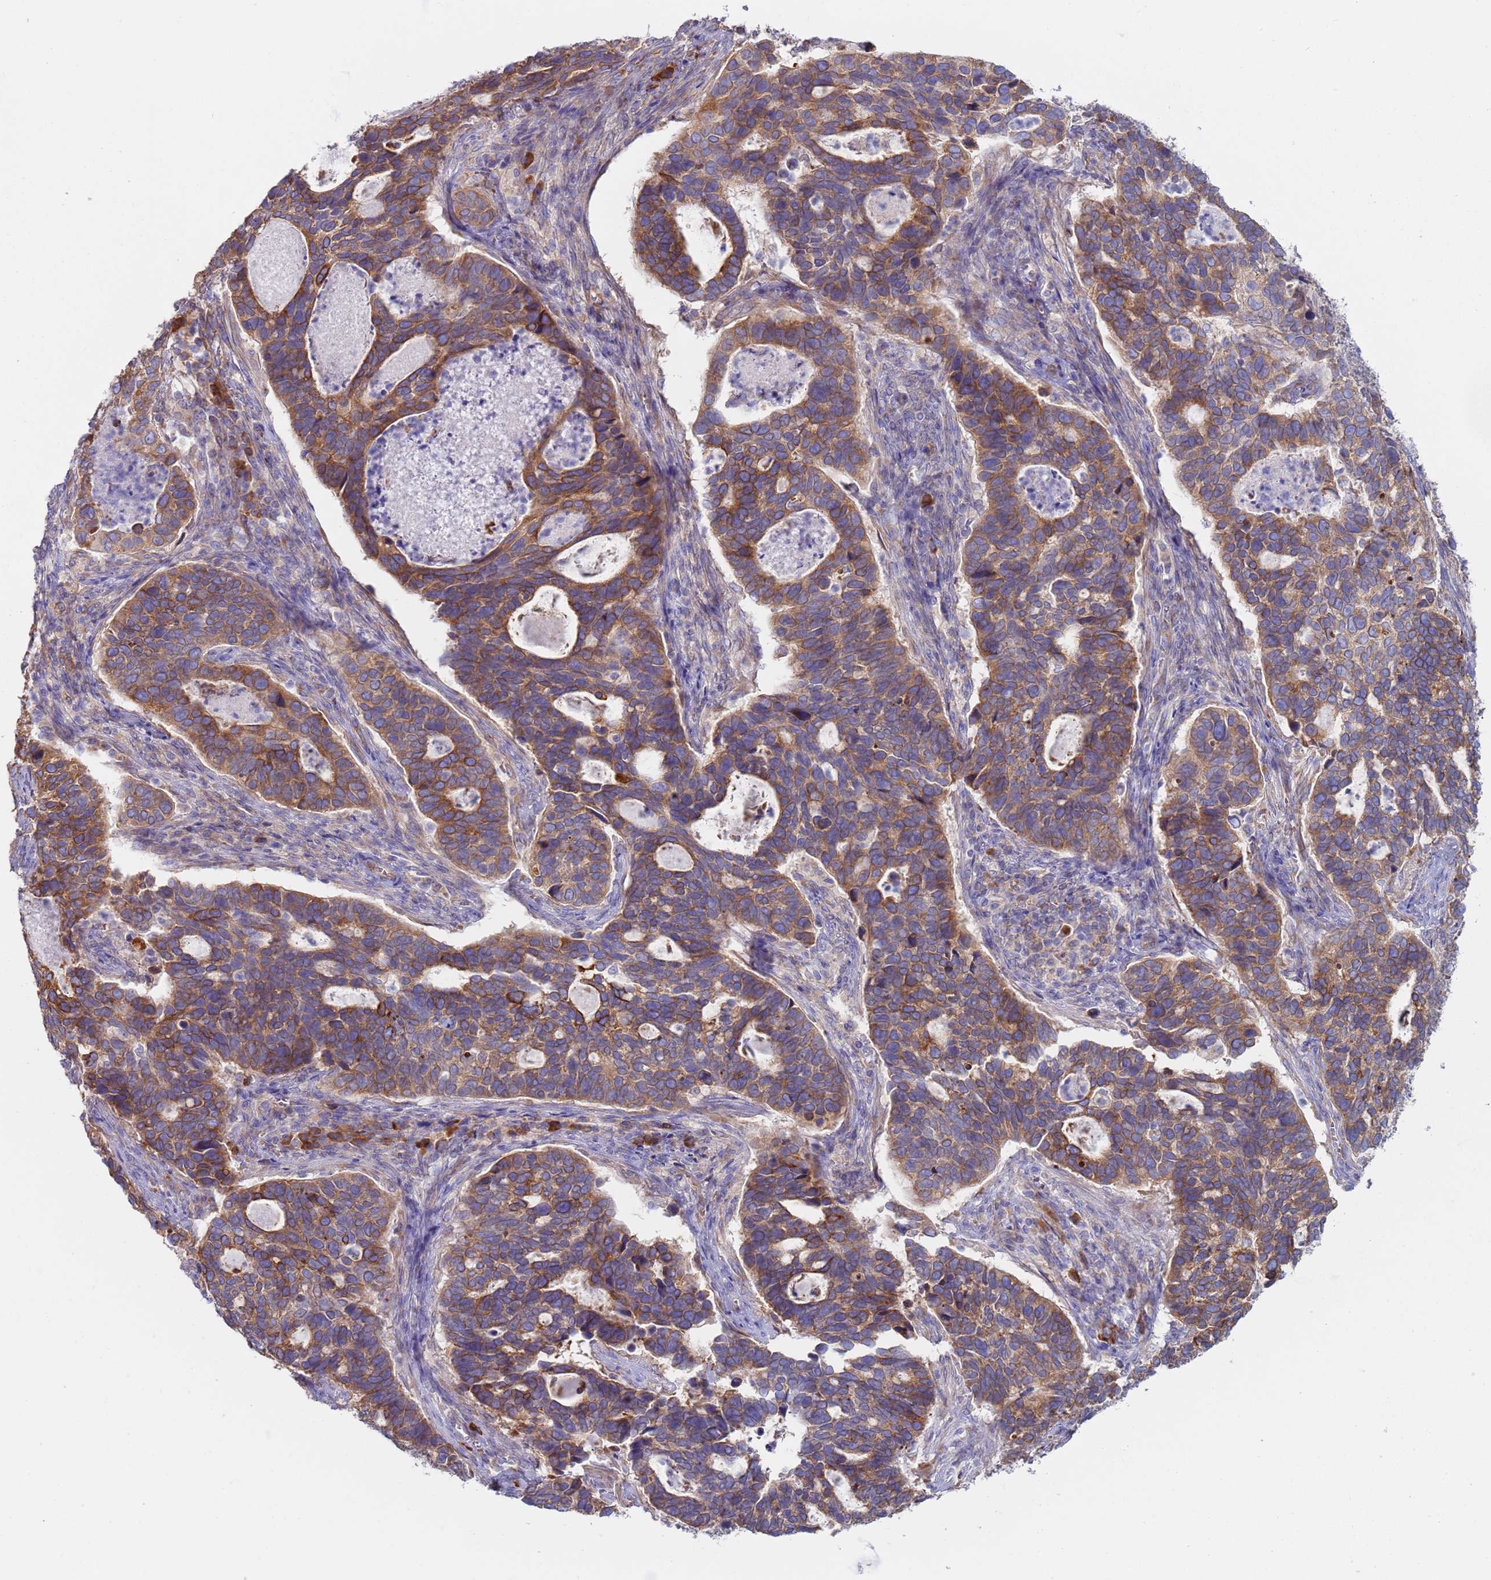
{"staining": {"intensity": "moderate", "quantity": ">75%", "location": "cytoplasmic/membranous"}, "tissue": "cervical cancer", "cell_type": "Tumor cells", "image_type": "cancer", "snomed": [{"axis": "morphology", "description": "Squamous cell carcinoma, NOS"}, {"axis": "topography", "description": "Cervix"}], "caption": "Cervical cancer stained with DAB immunohistochemistry demonstrates medium levels of moderate cytoplasmic/membranous positivity in approximately >75% of tumor cells. The staining is performed using DAB brown chromogen to label protein expression. The nuclei are counter-stained blue using hematoxylin.", "gene": "ZNF844", "patient": {"sex": "female", "age": 38}}